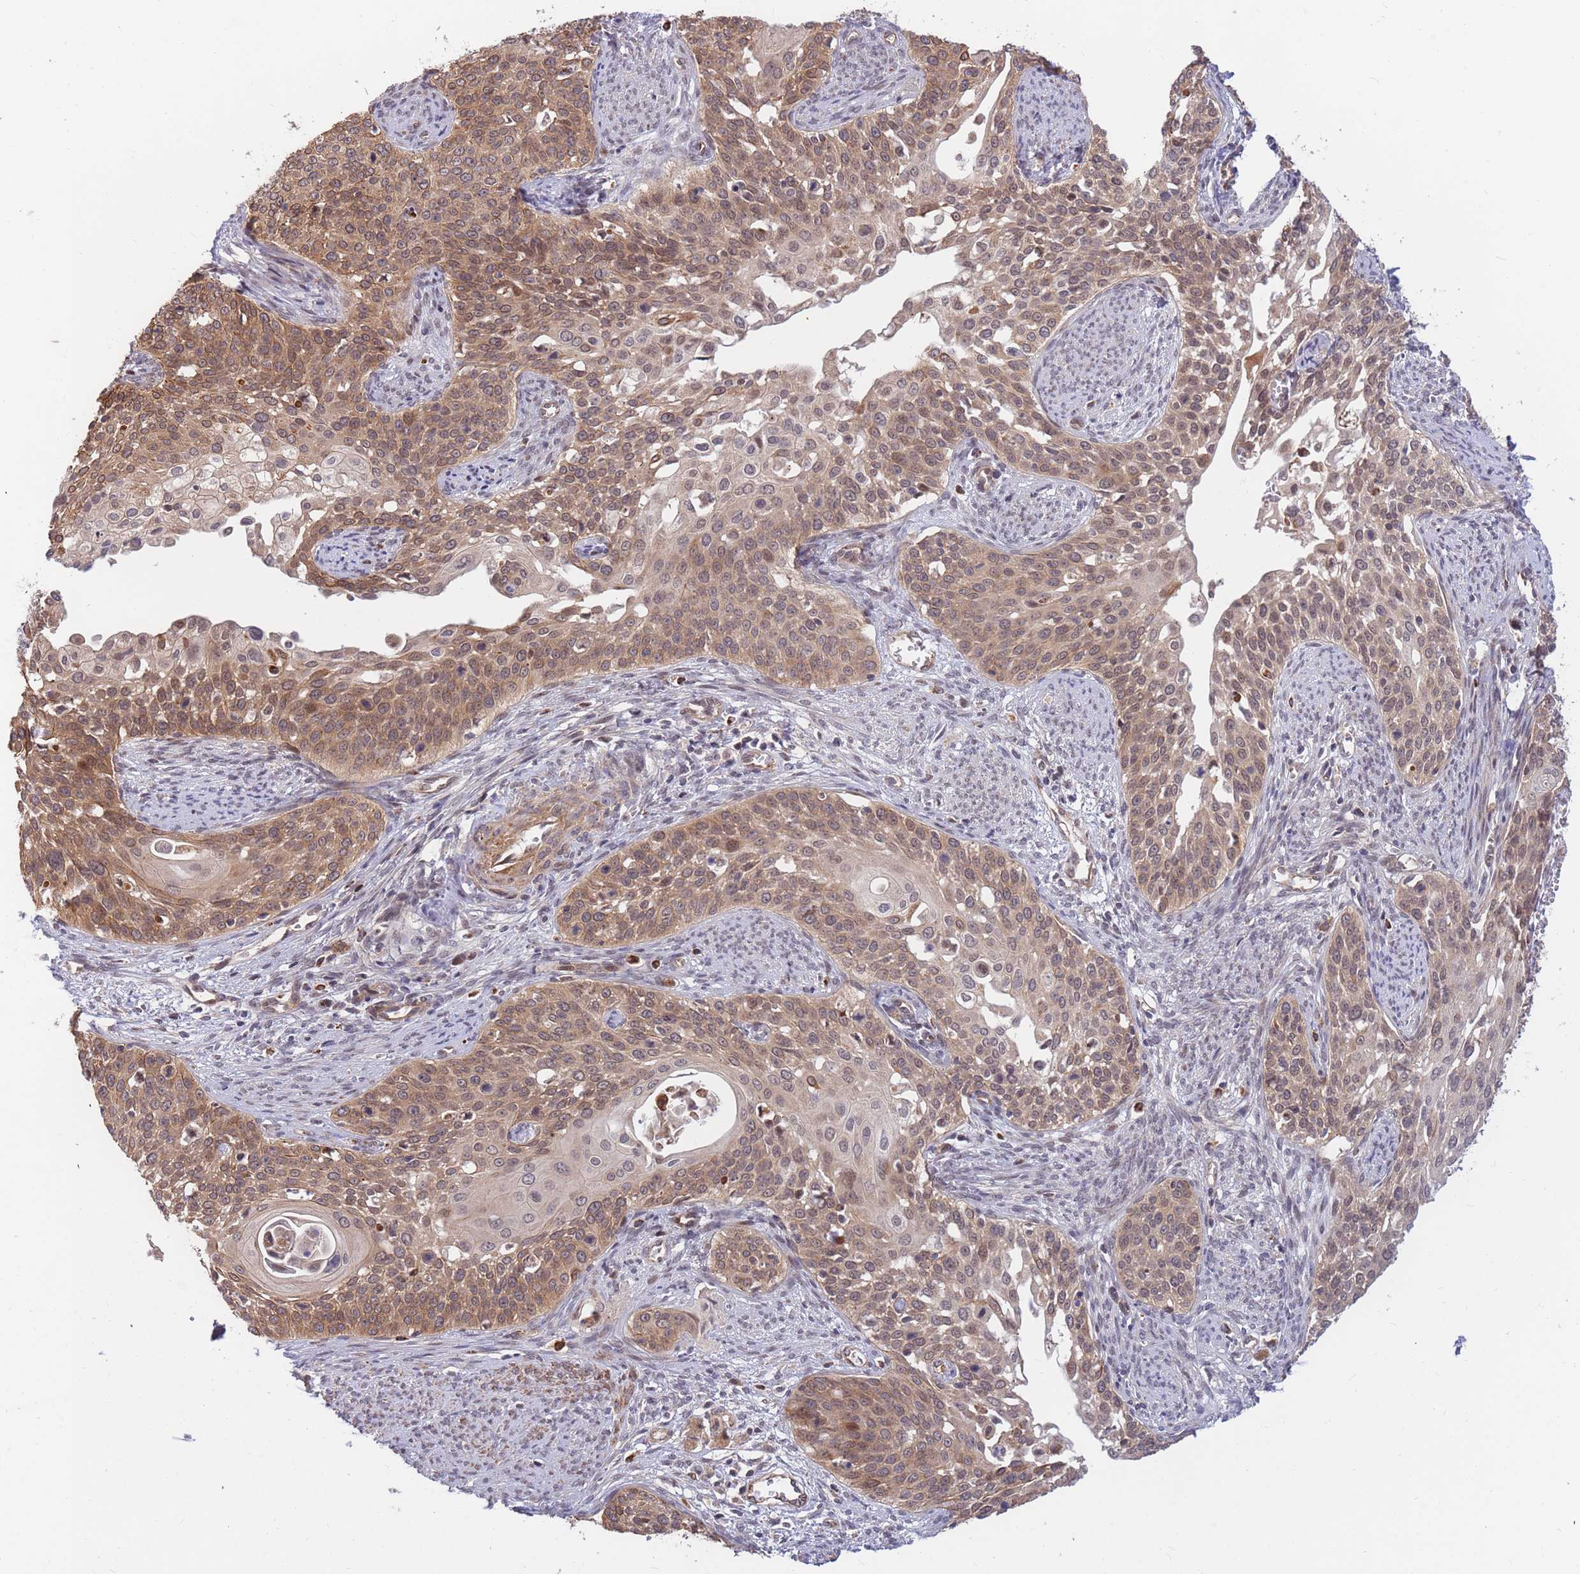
{"staining": {"intensity": "weak", "quantity": ">75%", "location": "cytoplasmic/membranous,nuclear"}, "tissue": "cervical cancer", "cell_type": "Tumor cells", "image_type": "cancer", "snomed": [{"axis": "morphology", "description": "Squamous cell carcinoma, NOS"}, {"axis": "topography", "description": "Cervix"}], "caption": "Protein staining demonstrates weak cytoplasmic/membranous and nuclear expression in approximately >75% of tumor cells in squamous cell carcinoma (cervical). (Brightfield microscopy of DAB IHC at high magnification).", "gene": "HAUS3", "patient": {"sex": "female", "age": 44}}